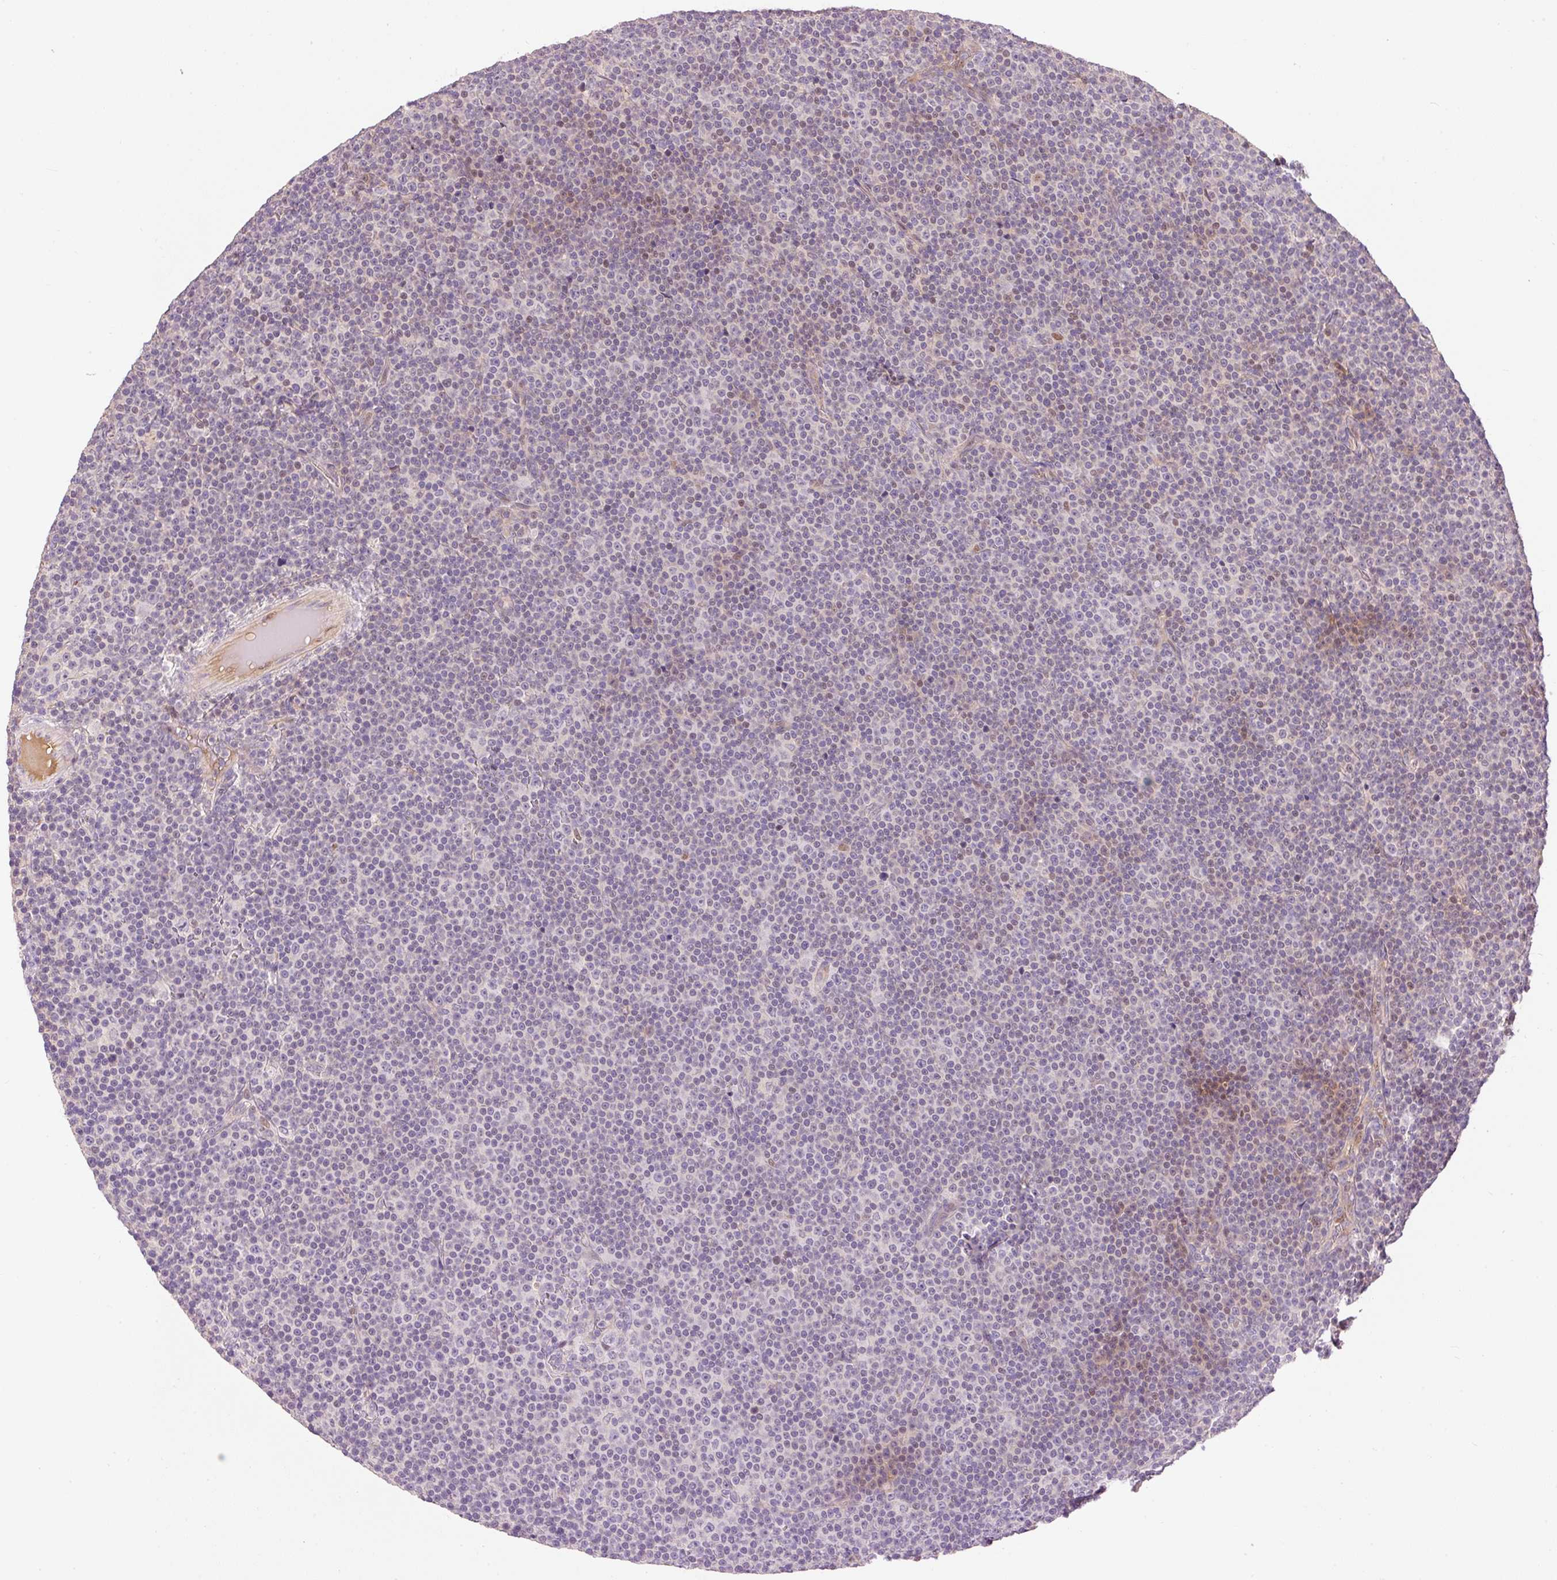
{"staining": {"intensity": "weak", "quantity": "<25%", "location": "nuclear"}, "tissue": "lymphoma", "cell_type": "Tumor cells", "image_type": "cancer", "snomed": [{"axis": "morphology", "description": "Malignant lymphoma, non-Hodgkin's type, Low grade"}, {"axis": "topography", "description": "Lymph node"}], "caption": "This is an immunohistochemistry micrograph of malignant lymphoma, non-Hodgkin's type (low-grade). There is no positivity in tumor cells.", "gene": "CMTM8", "patient": {"sex": "female", "age": 67}}